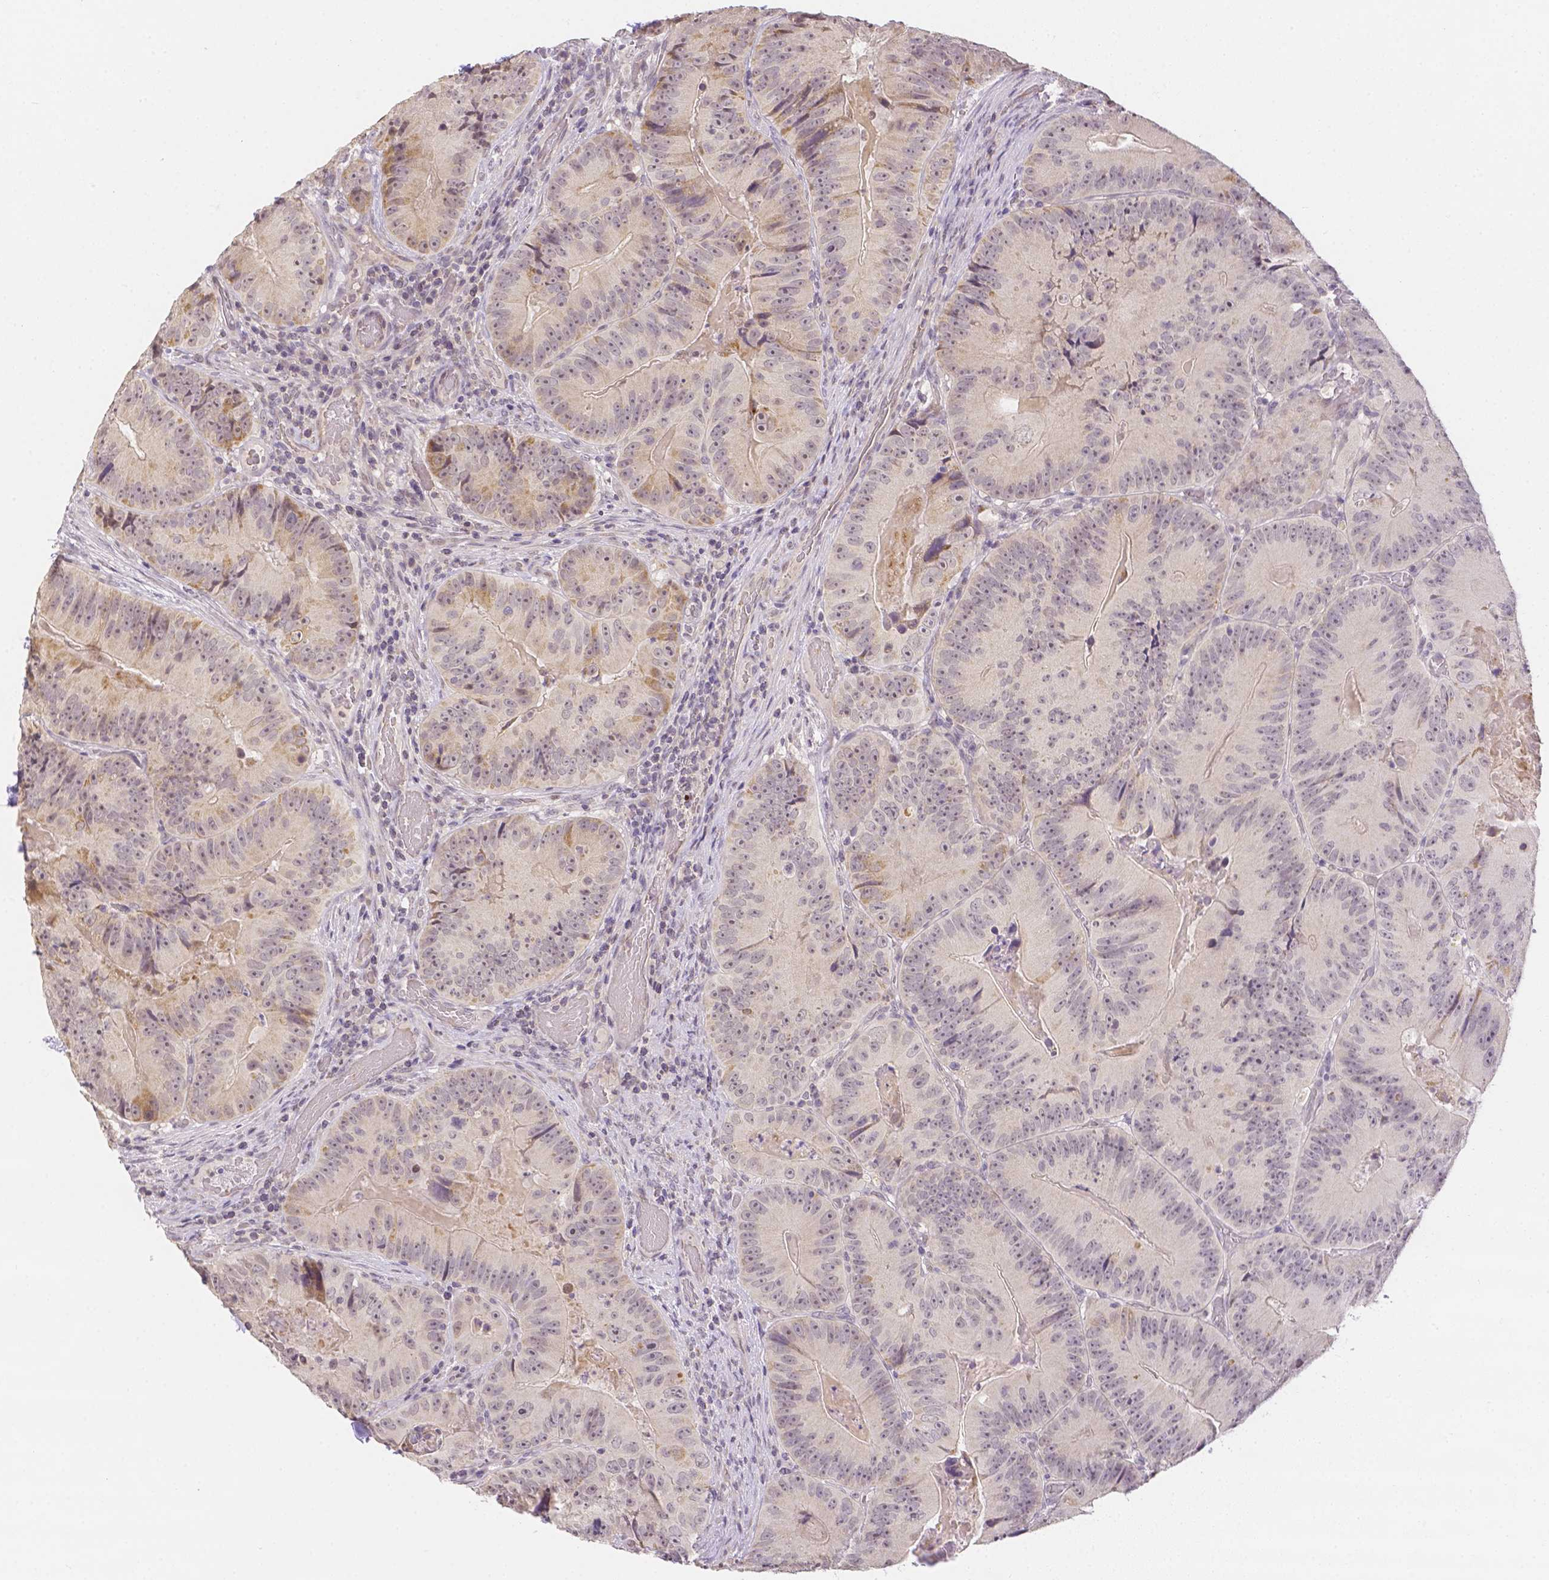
{"staining": {"intensity": "weak", "quantity": "<25%", "location": "cytoplasmic/membranous"}, "tissue": "colorectal cancer", "cell_type": "Tumor cells", "image_type": "cancer", "snomed": [{"axis": "morphology", "description": "Adenocarcinoma, NOS"}, {"axis": "topography", "description": "Colon"}], "caption": "Immunohistochemistry of human colorectal adenocarcinoma demonstrates no staining in tumor cells.", "gene": "ZNF280B", "patient": {"sex": "female", "age": 86}}